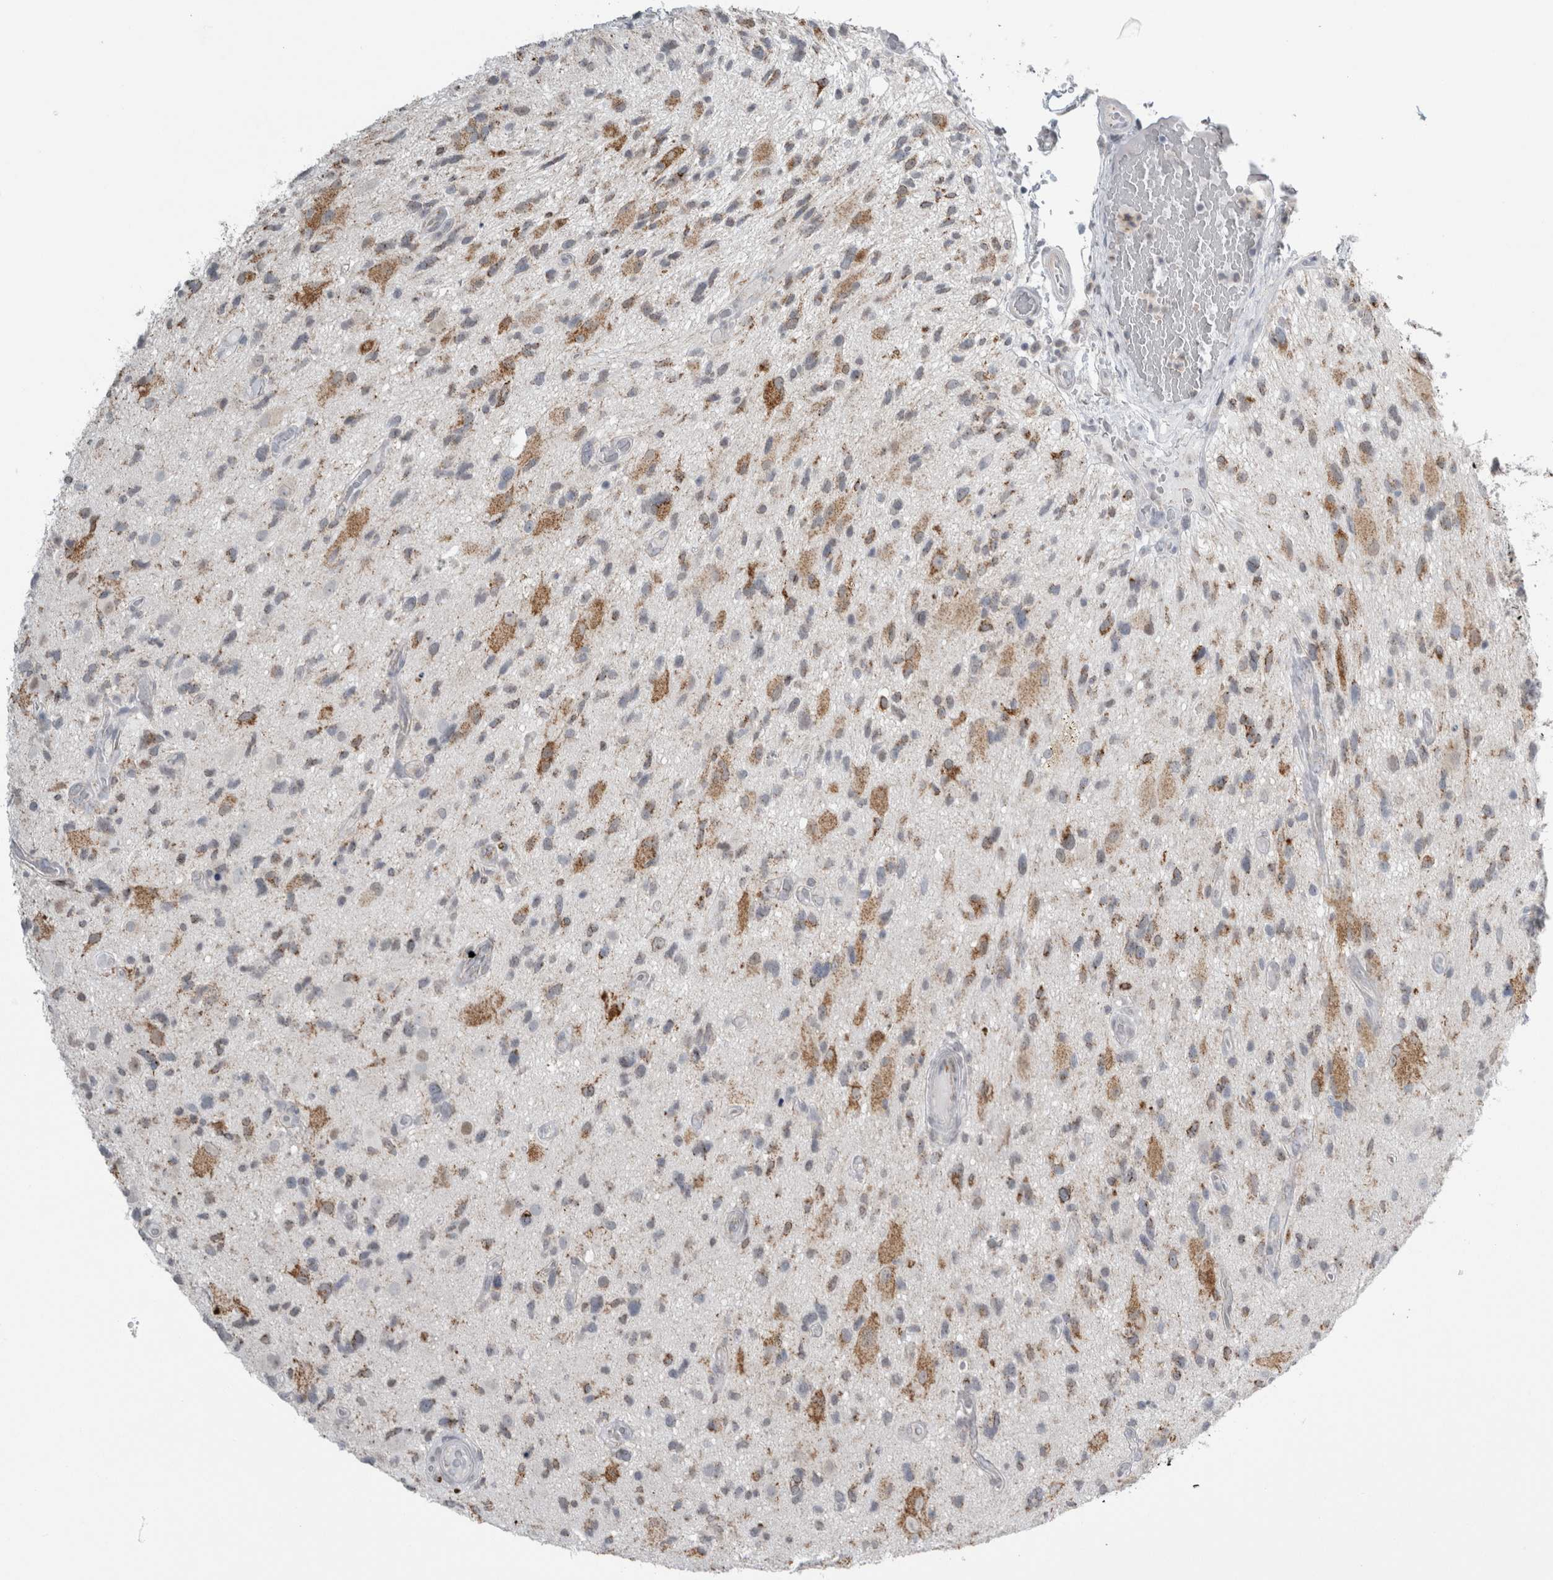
{"staining": {"intensity": "moderate", "quantity": ">75%", "location": "cytoplasmic/membranous"}, "tissue": "glioma", "cell_type": "Tumor cells", "image_type": "cancer", "snomed": [{"axis": "morphology", "description": "Glioma, malignant, High grade"}, {"axis": "topography", "description": "Brain"}], "caption": "Human high-grade glioma (malignant) stained with a brown dye exhibits moderate cytoplasmic/membranous positive positivity in approximately >75% of tumor cells.", "gene": "PLIN1", "patient": {"sex": "male", "age": 33}}